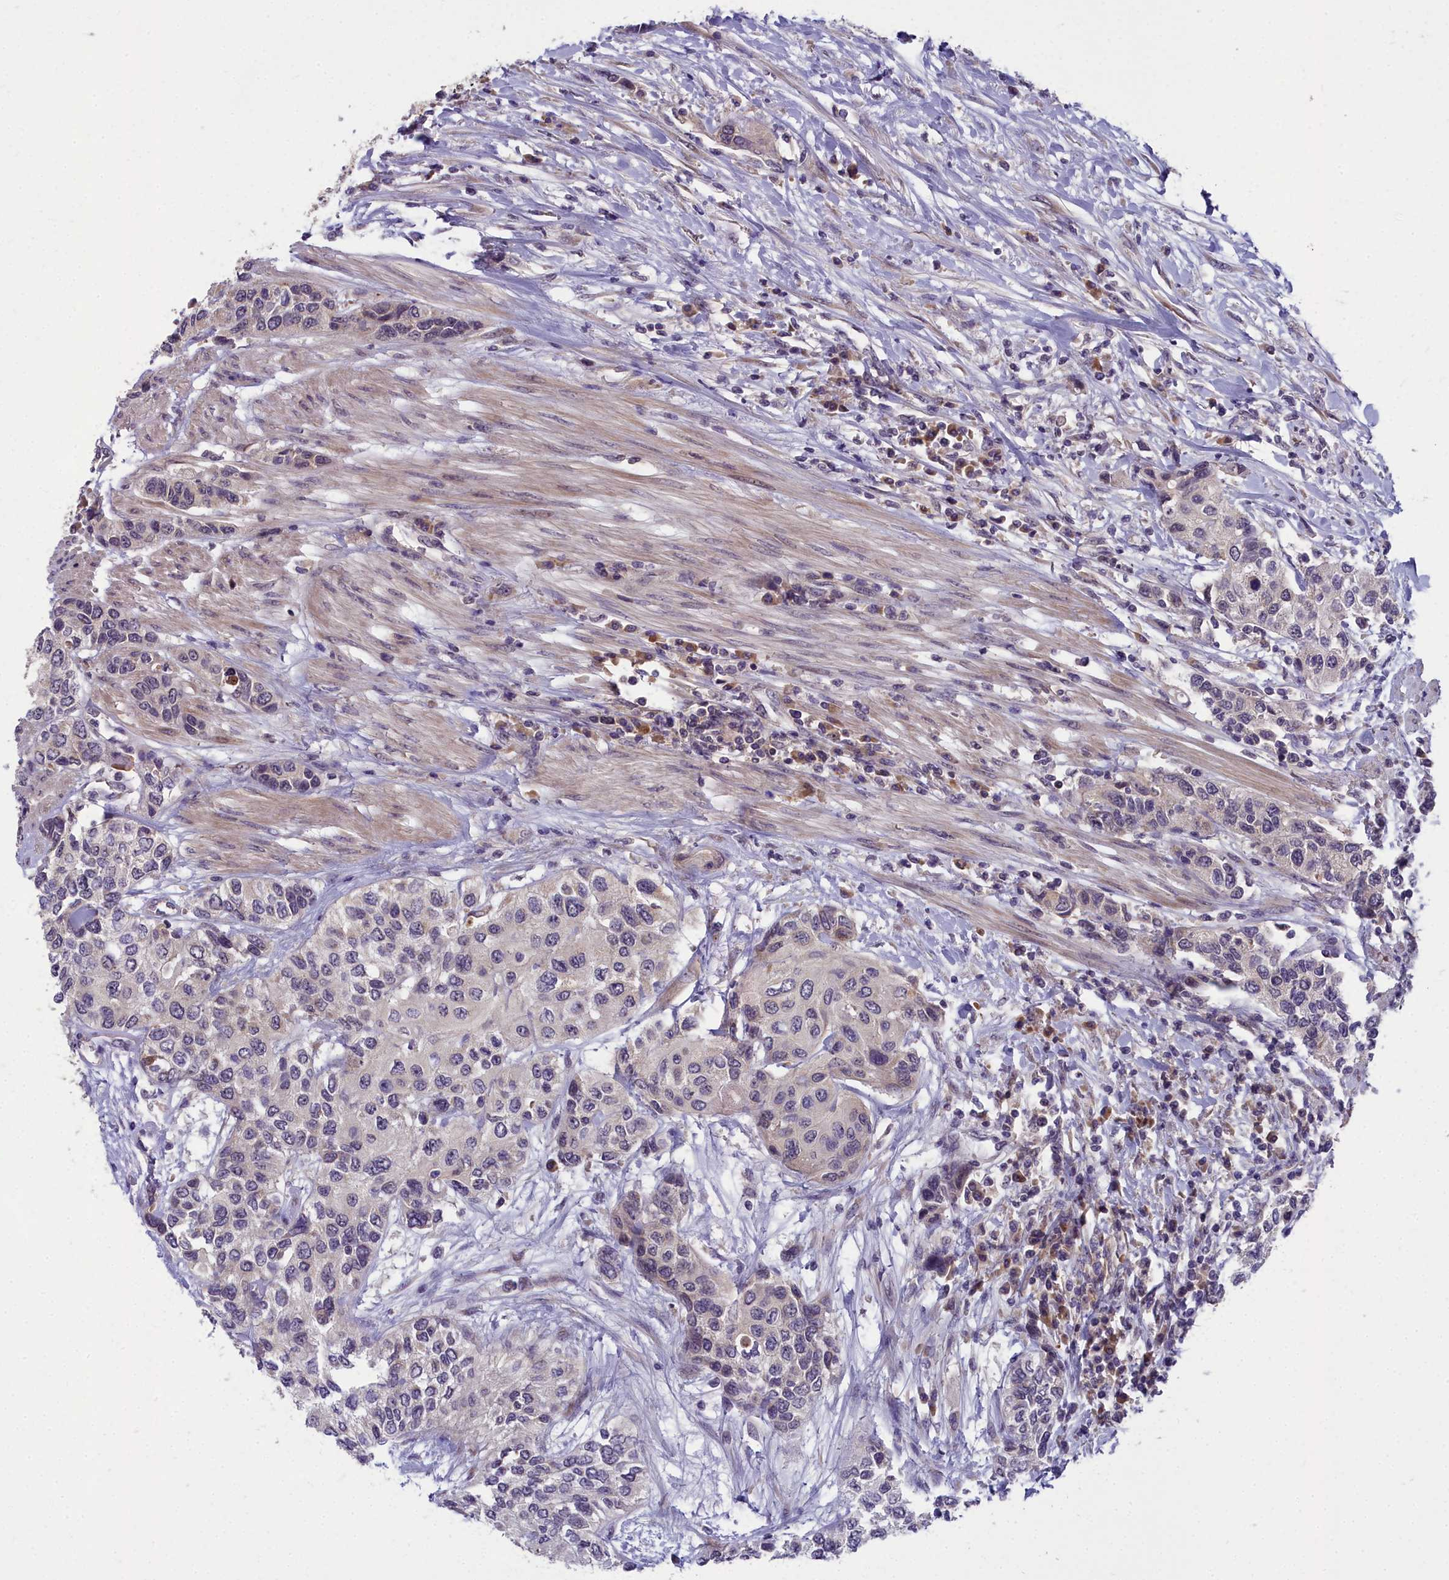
{"staining": {"intensity": "negative", "quantity": "none", "location": "none"}, "tissue": "urothelial cancer", "cell_type": "Tumor cells", "image_type": "cancer", "snomed": [{"axis": "morphology", "description": "Urothelial carcinoma, High grade"}, {"axis": "topography", "description": "Urinary bladder"}], "caption": "Immunohistochemistry photomicrograph of human urothelial cancer stained for a protein (brown), which reveals no positivity in tumor cells.", "gene": "ZNF333", "patient": {"sex": "female", "age": 56}}